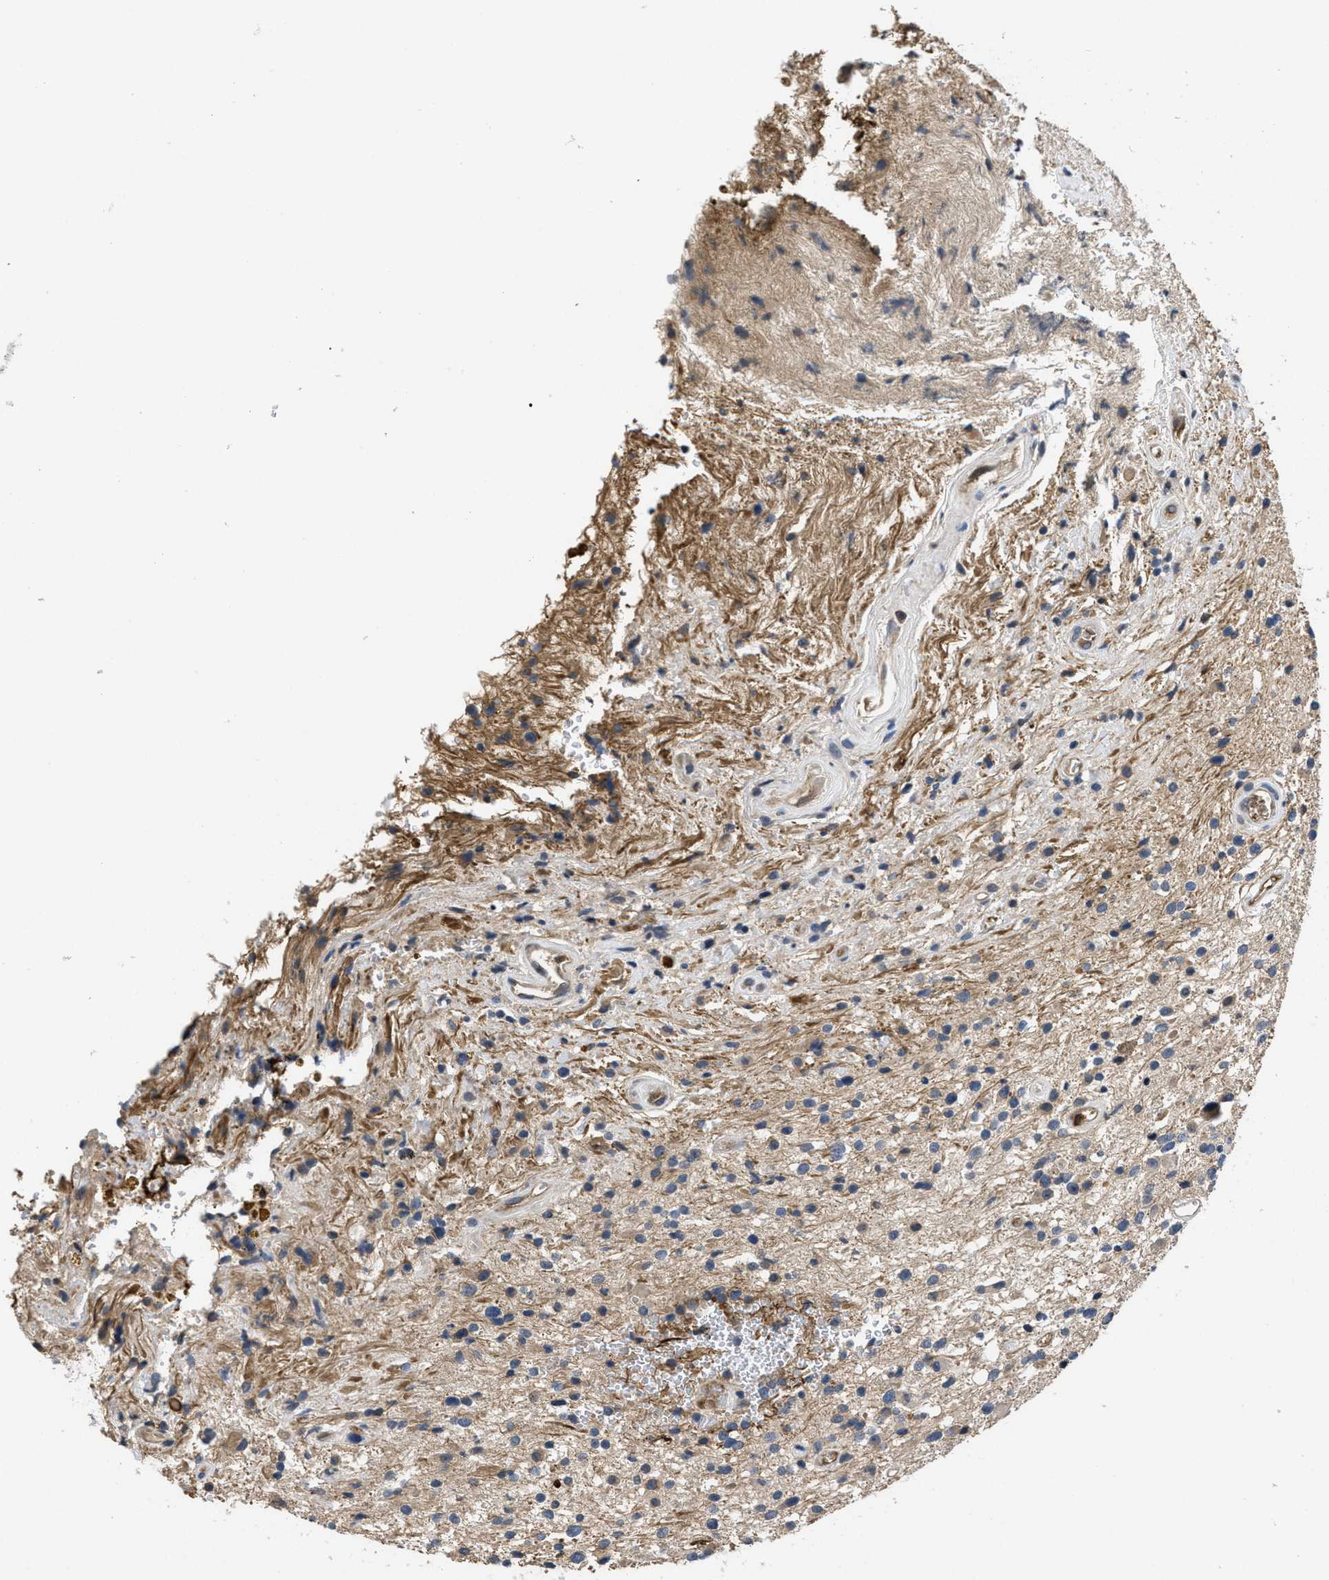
{"staining": {"intensity": "weak", "quantity": ">75%", "location": "cytoplasmic/membranous"}, "tissue": "glioma", "cell_type": "Tumor cells", "image_type": "cancer", "snomed": [{"axis": "morphology", "description": "Glioma, malignant, High grade"}, {"axis": "topography", "description": "Brain"}], "caption": "Tumor cells display low levels of weak cytoplasmic/membranous positivity in about >75% of cells in malignant high-grade glioma.", "gene": "ANGPT1", "patient": {"sex": "male", "age": 33}}